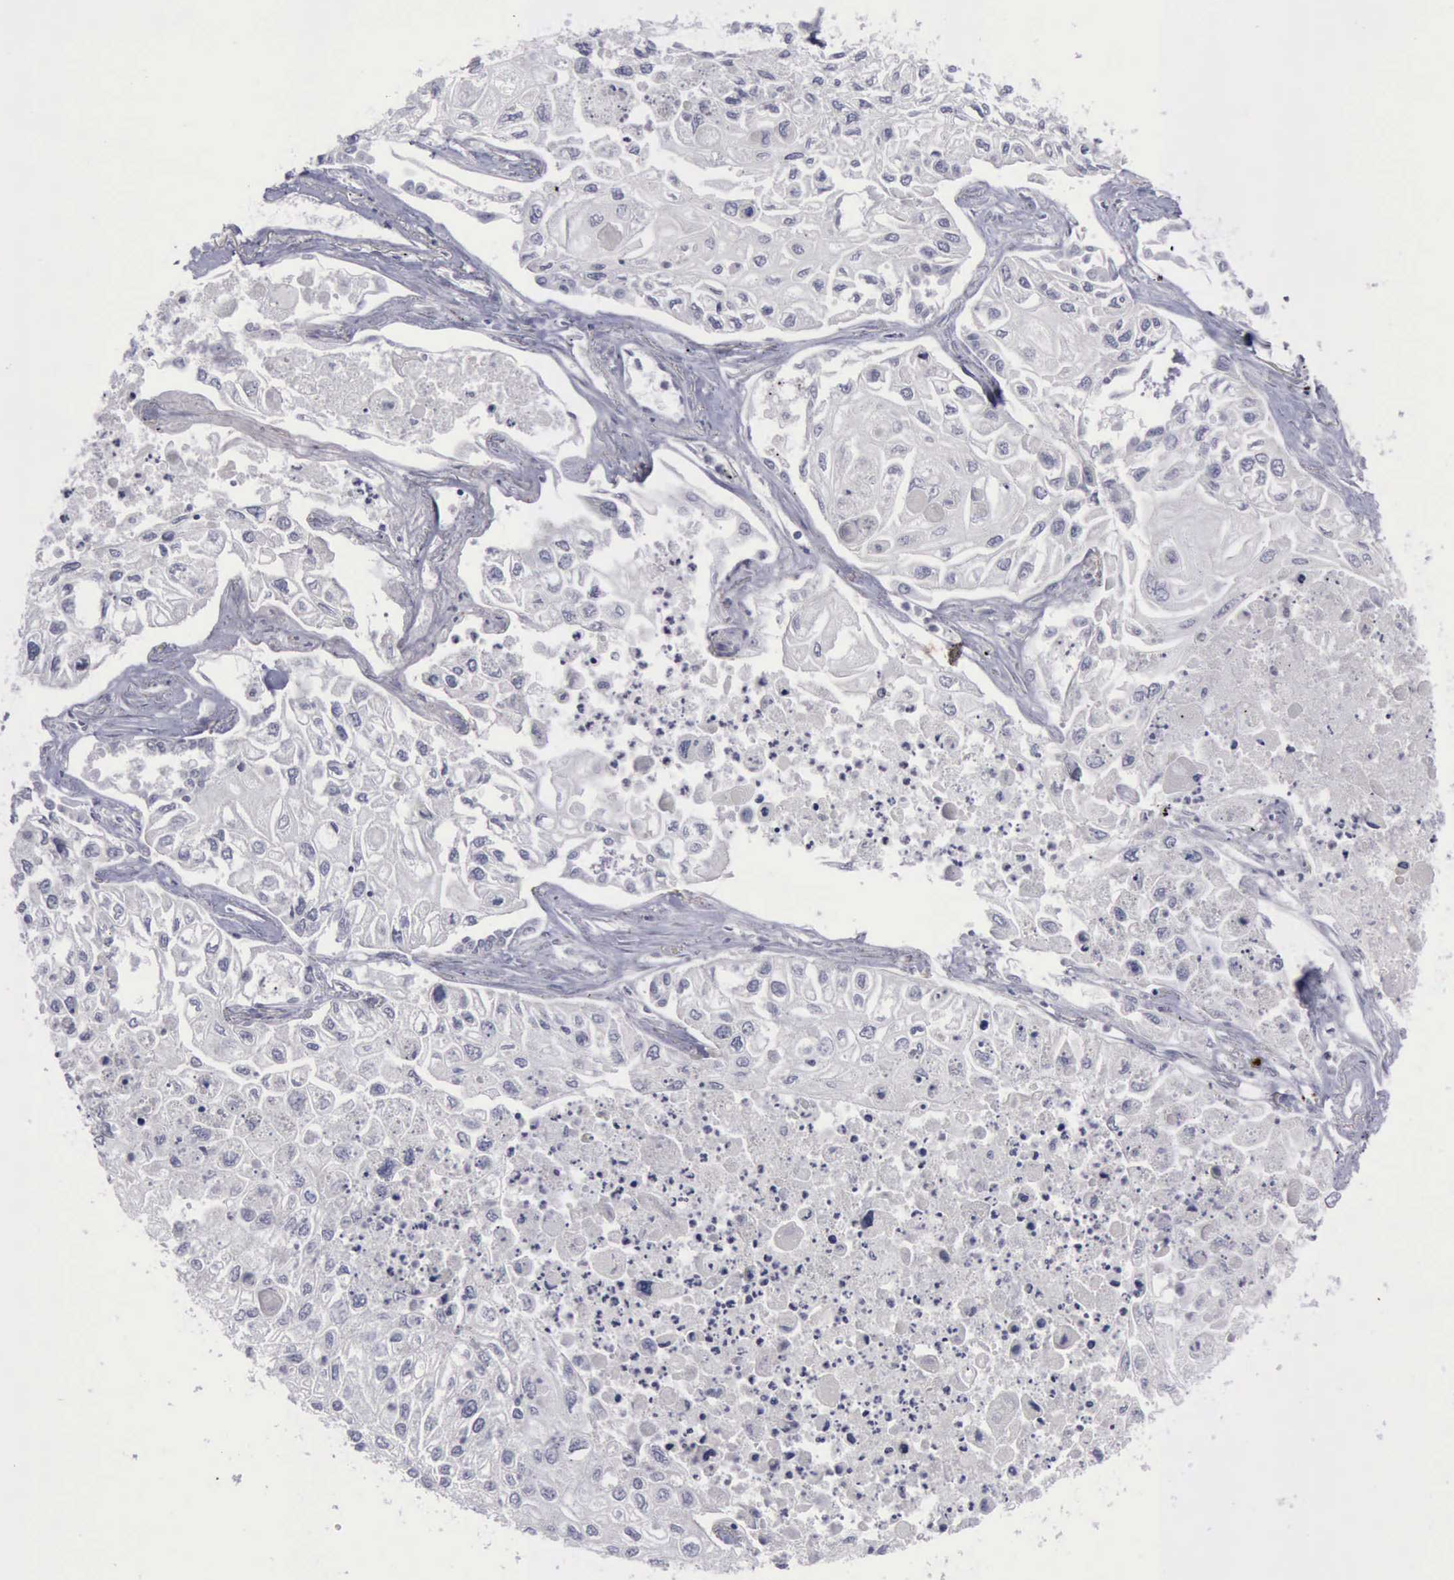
{"staining": {"intensity": "negative", "quantity": "none", "location": "none"}, "tissue": "lung cancer", "cell_type": "Tumor cells", "image_type": "cancer", "snomed": [{"axis": "morphology", "description": "Squamous cell carcinoma, NOS"}, {"axis": "topography", "description": "Lung"}], "caption": "Tumor cells show no significant positivity in lung cancer (squamous cell carcinoma). Brightfield microscopy of immunohistochemistry (IHC) stained with DAB (brown) and hematoxylin (blue), captured at high magnification.", "gene": "CDH2", "patient": {"sex": "male", "age": 75}}